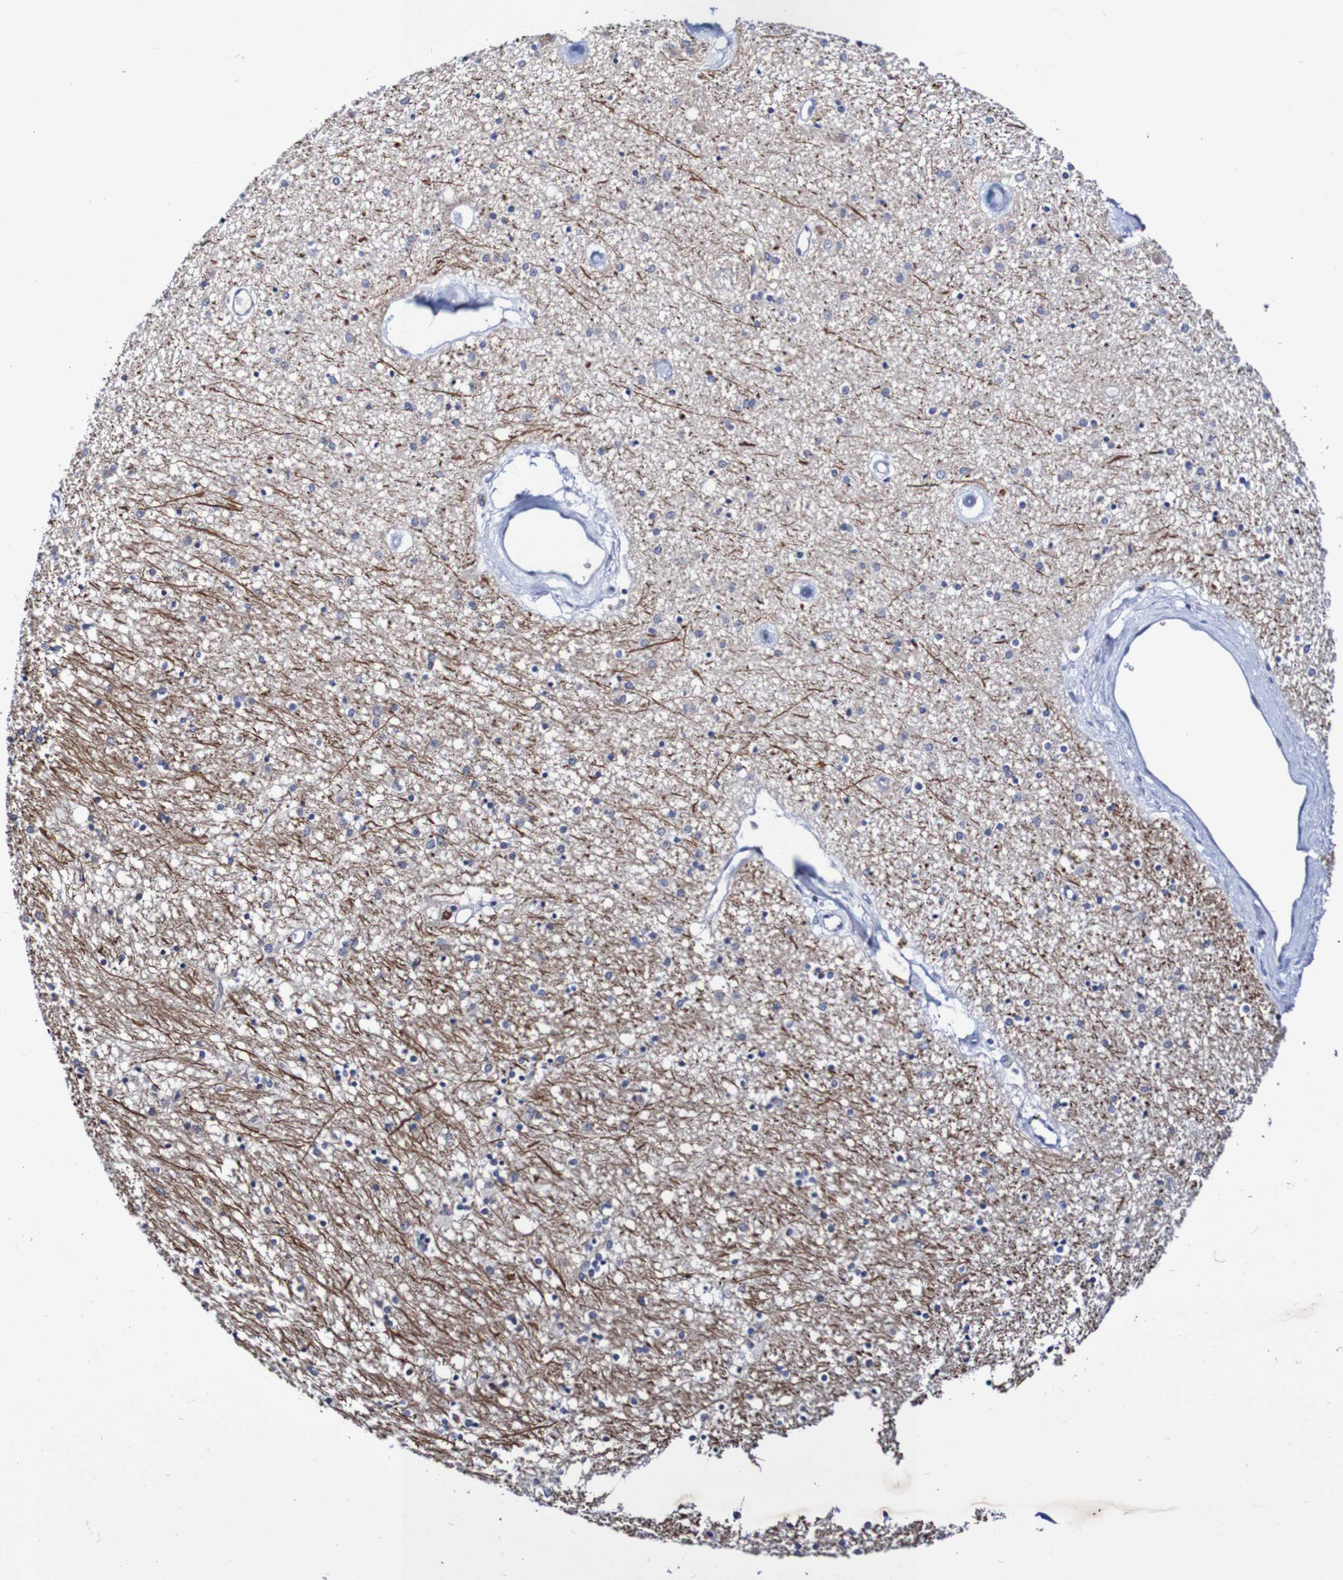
{"staining": {"intensity": "strong", "quantity": "25%-75%", "location": "cytoplasmic/membranous,nuclear"}, "tissue": "caudate", "cell_type": "Glial cells", "image_type": "normal", "snomed": [{"axis": "morphology", "description": "Normal tissue, NOS"}, {"axis": "topography", "description": "Lateral ventricle wall"}], "caption": "Glial cells display high levels of strong cytoplasmic/membranous,nuclear expression in about 25%-75% of cells in unremarkable caudate. (Brightfield microscopy of DAB IHC at high magnification).", "gene": "SEZ6", "patient": {"sex": "female", "age": 54}}